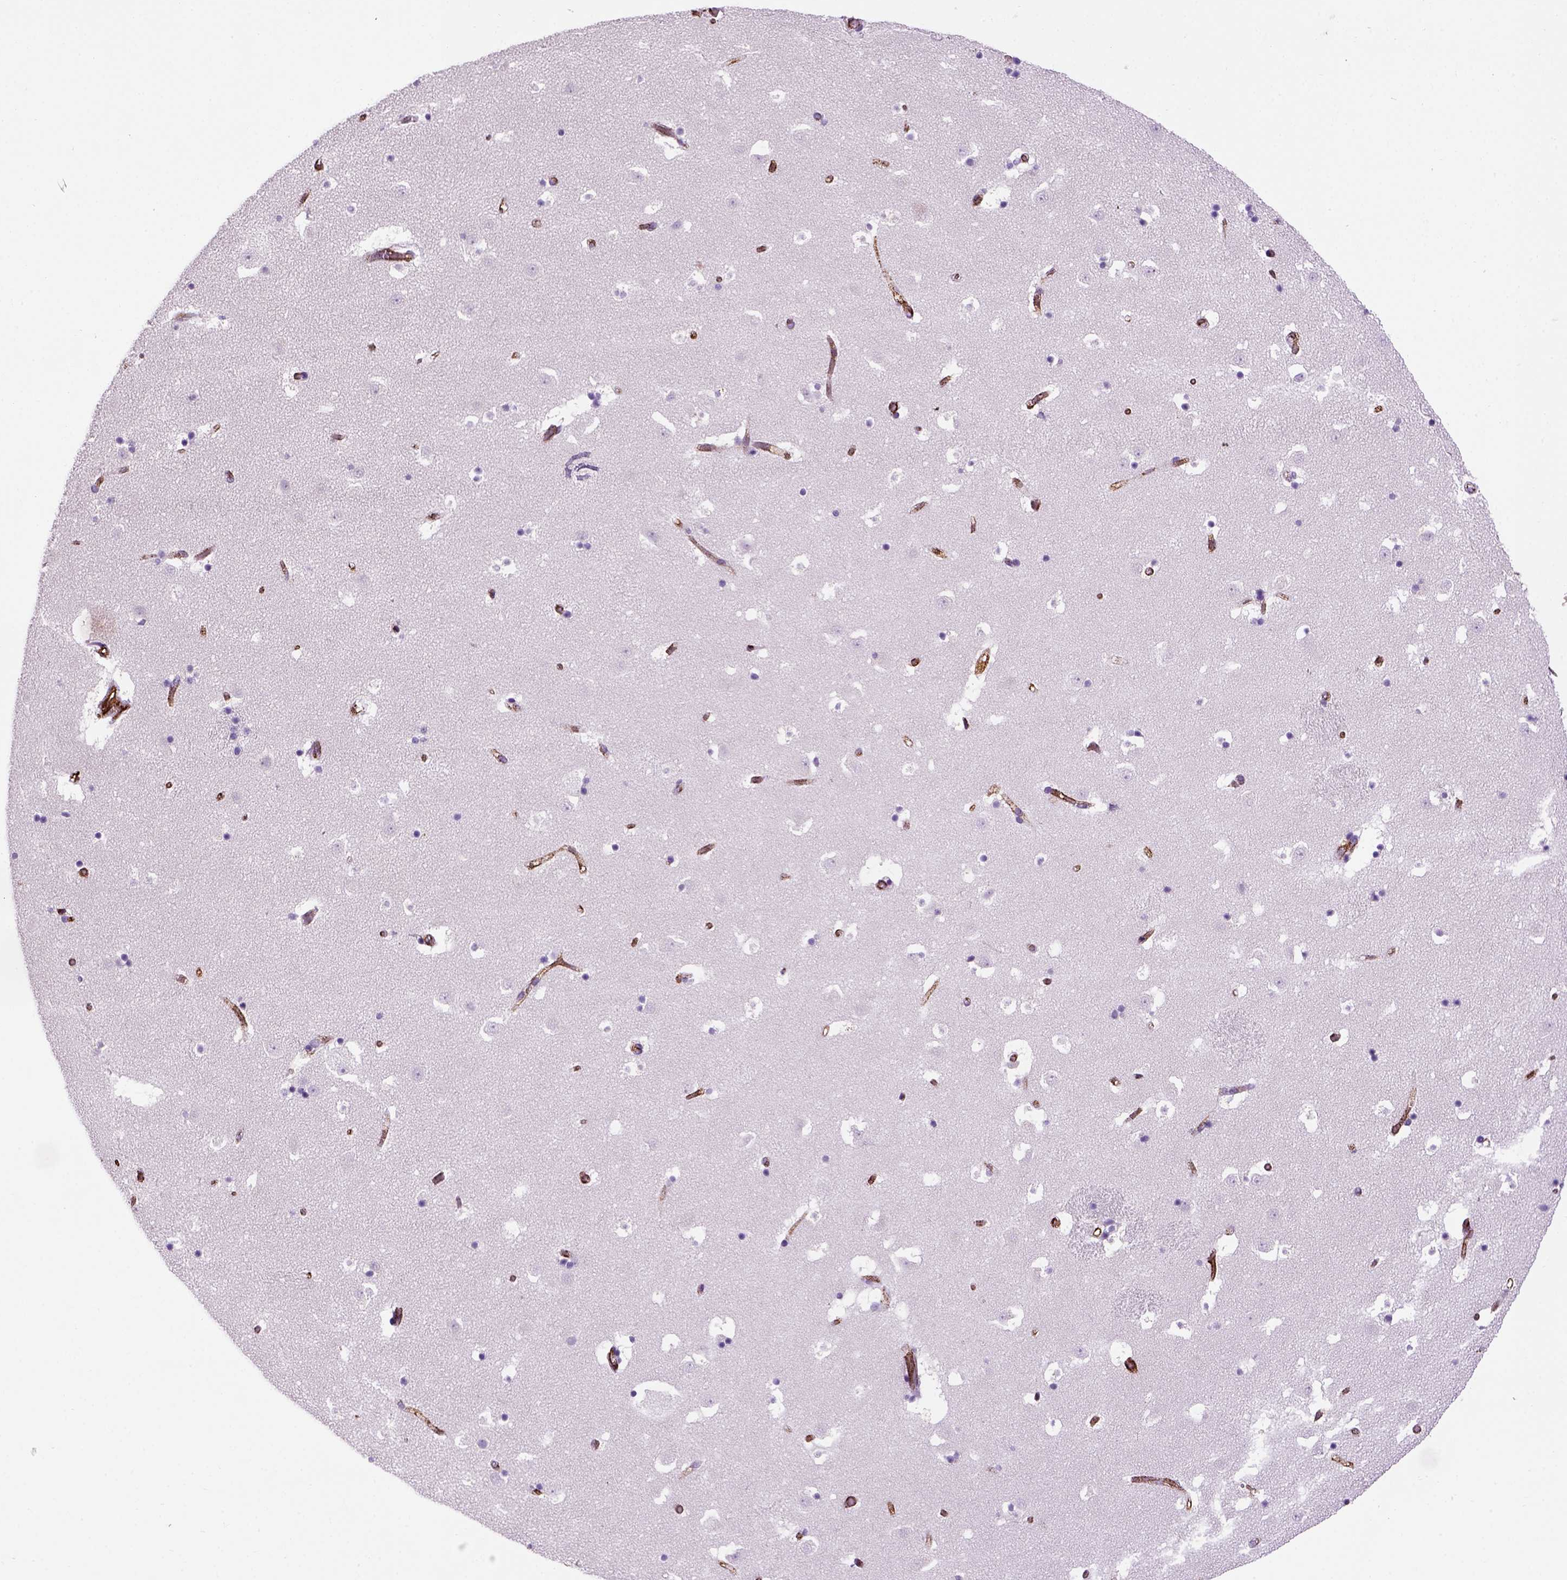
{"staining": {"intensity": "negative", "quantity": "none", "location": "none"}, "tissue": "caudate", "cell_type": "Glial cells", "image_type": "normal", "snomed": [{"axis": "morphology", "description": "Normal tissue, NOS"}, {"axis": "topography", "description": "Lateral ventricle wall"}], "caption": "Immunohistochemistry (IHC) photomicrograph of unremarkable caudate: human caudate stained with DAB (3,3'-diaminobenzidine) reveals no significant protein positivity in glial cells. (DAB IHC visualized using brightfield microscopy, high magnification).", "gene": "VWF", "patient": {"sex": "female", "age": 42}}